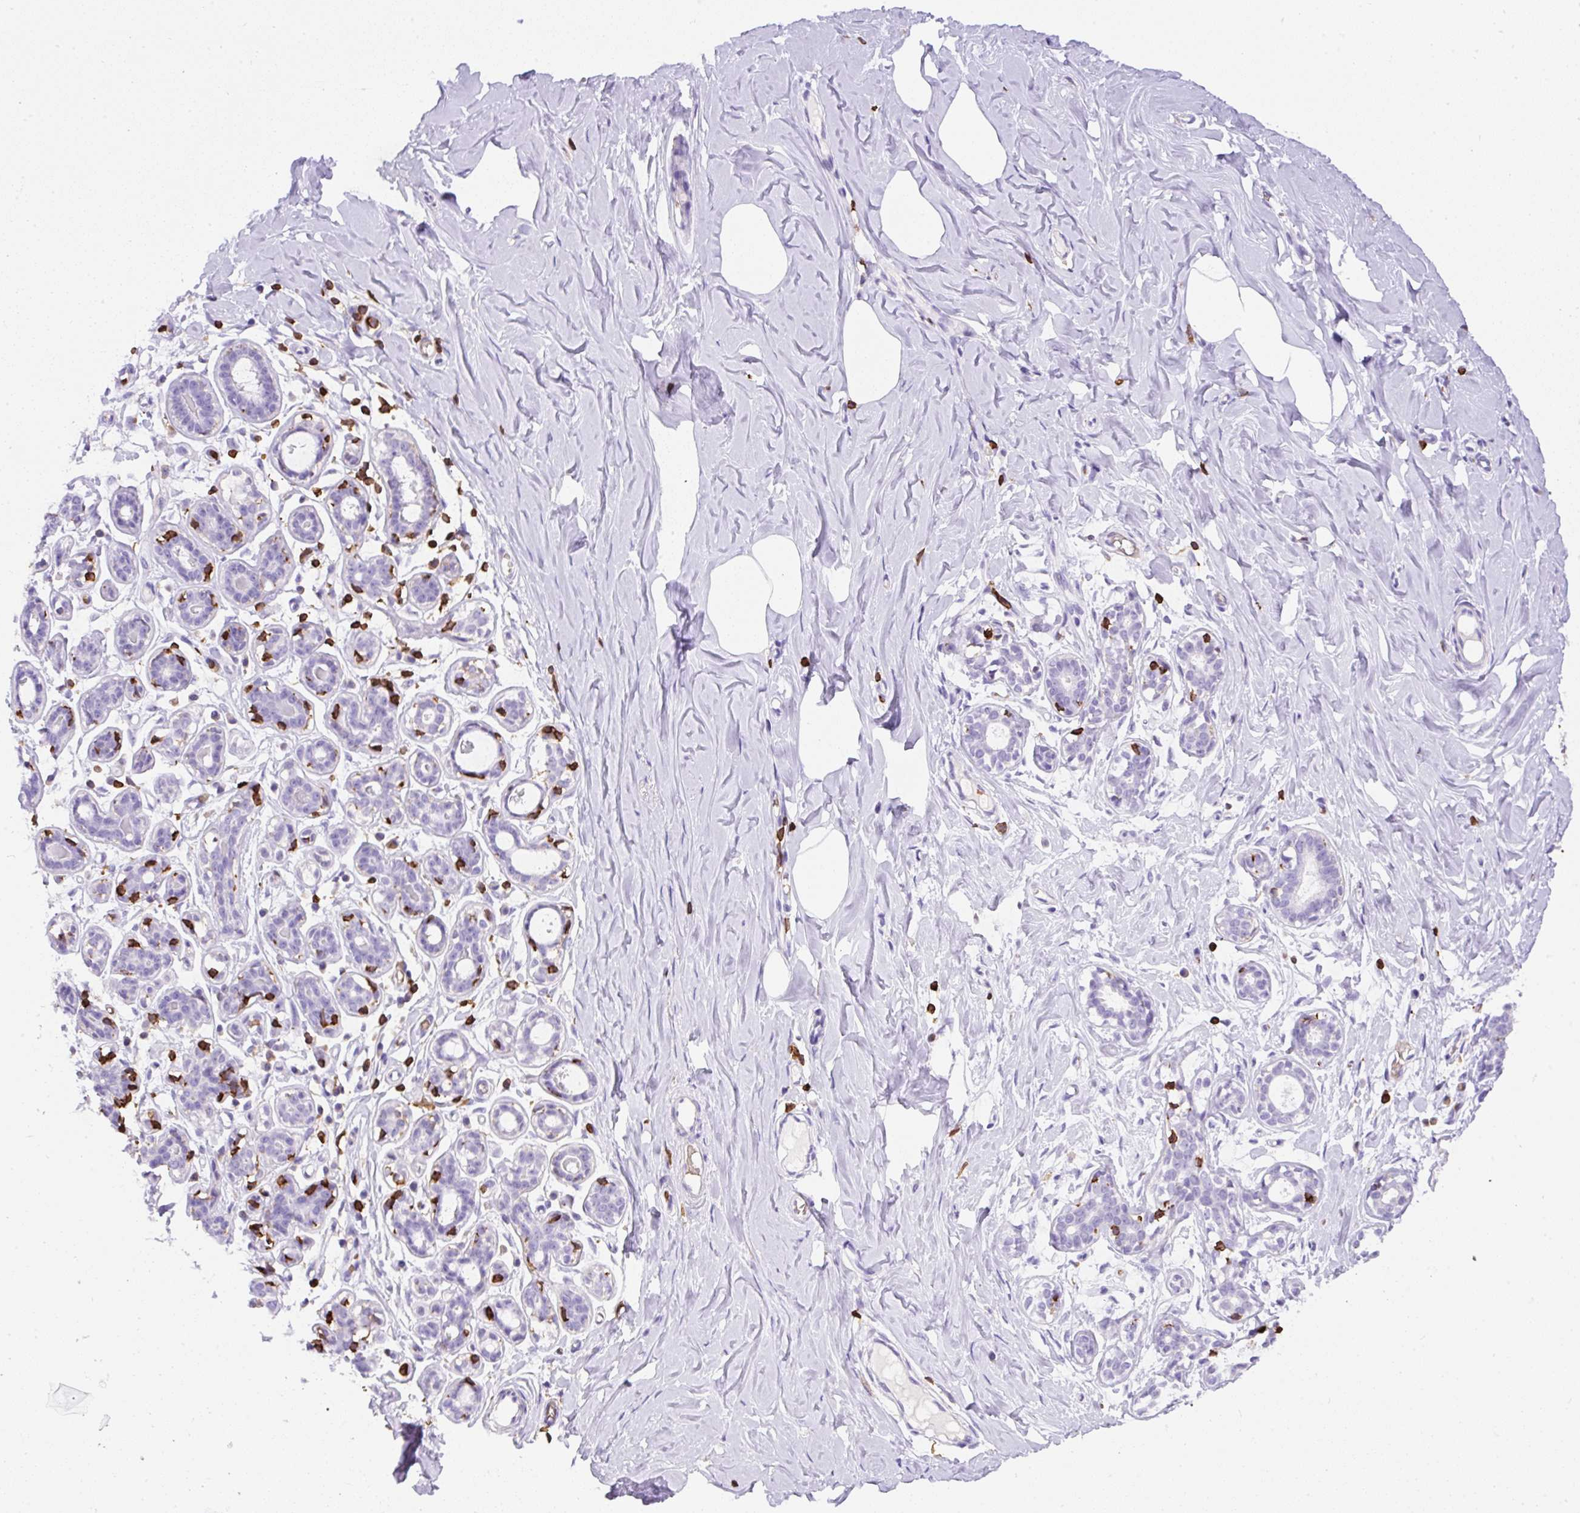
{"staining": {"intensity": "negative", "quantity": "none", "location": "none"}, "tissue": "breast", "cell_type": "Adipocytes", "image_type": "normal", "snomed": [{"axis": "morphology", "description": "Normal tissue, NOS"}, {"axis": "topography", "description": "Breast"}], "caption": "Adipocytes show no significant protein expression in normal breast. The staining was performed using DAB (3,3'-diaminobenzidine) to visualize the protein expression in brown, while the nuclei were stained in blue with hematoxylin (Magnification: 20x).", "gene": "FAM228B", "patient": {"sex": "female", "age": 27}}